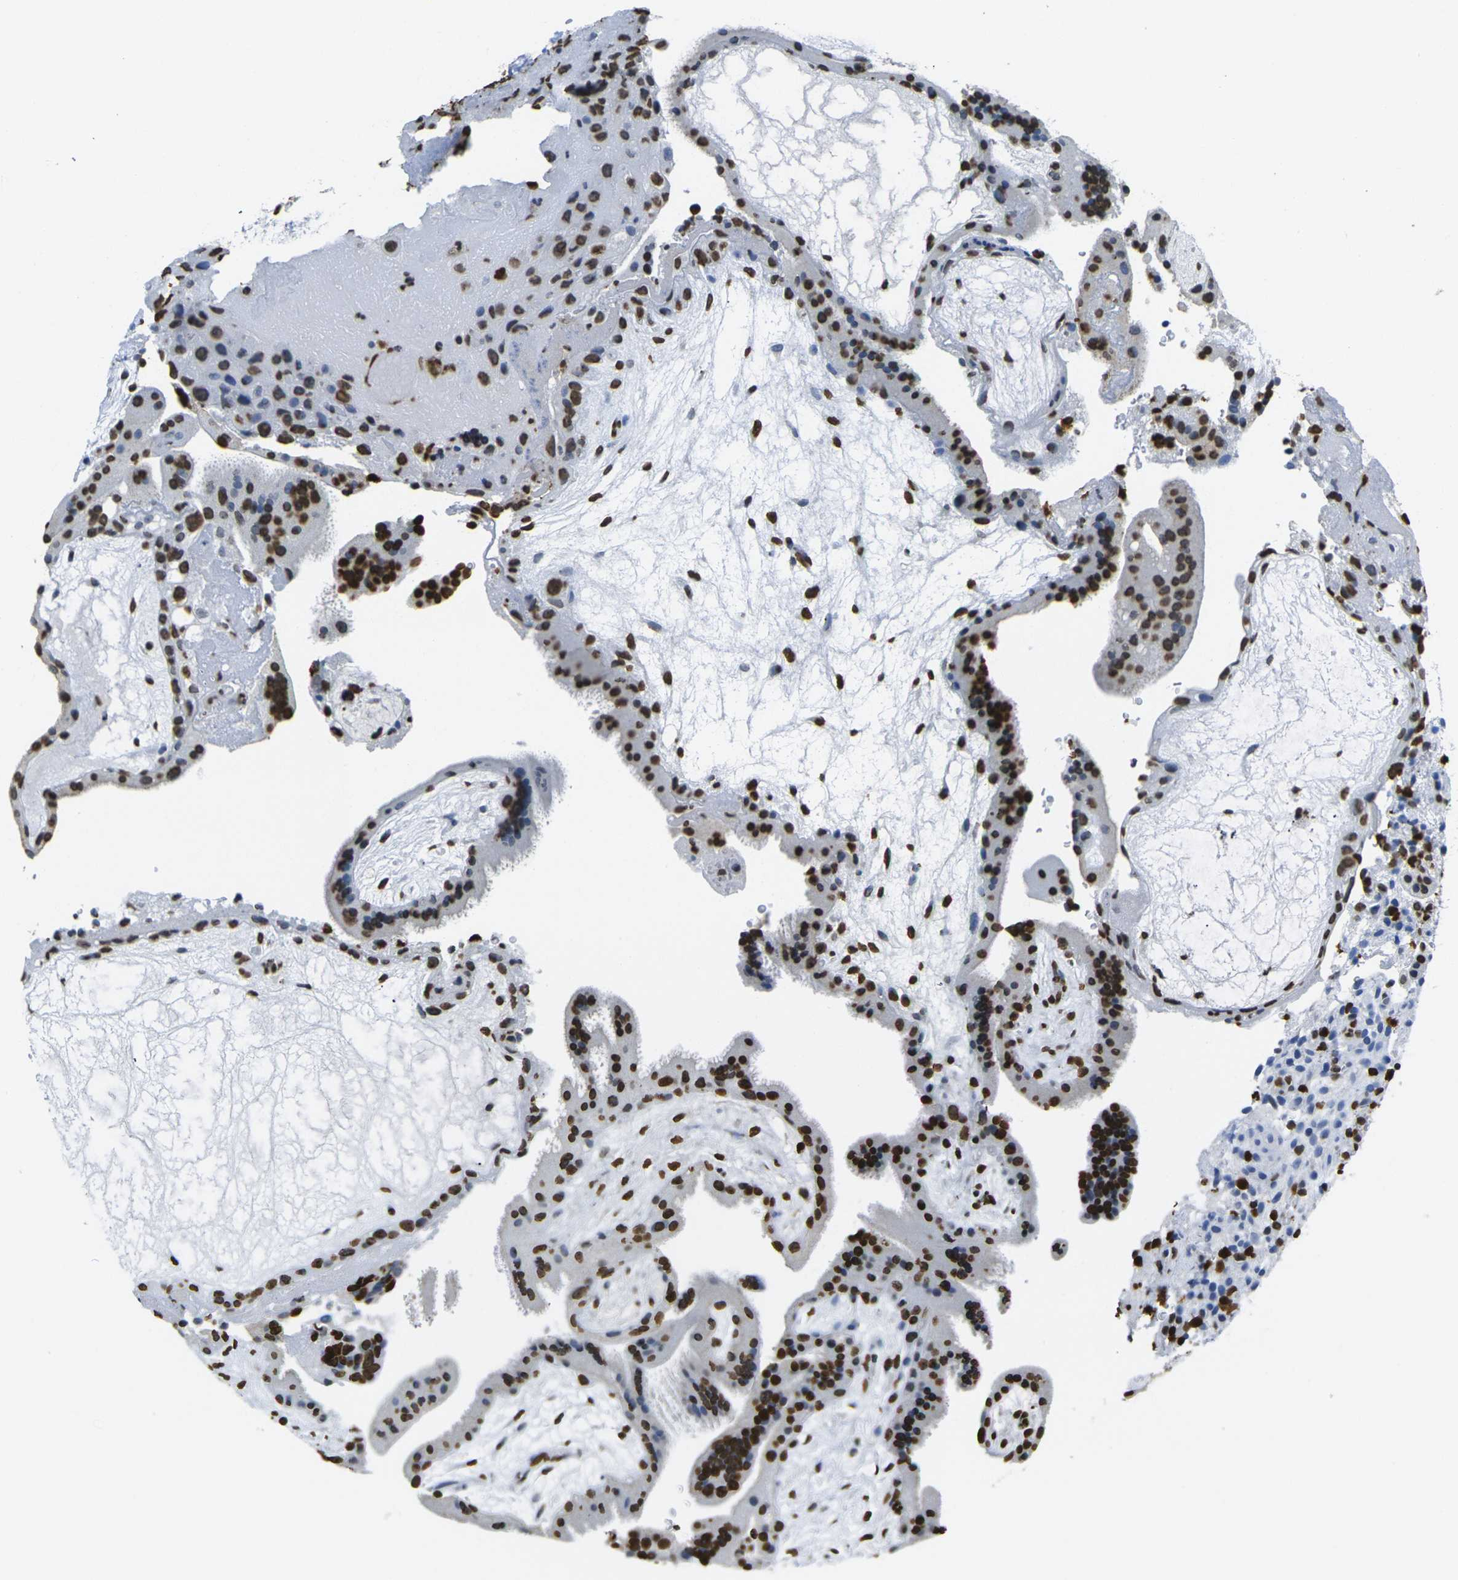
{"staining": {"intensity": "strong", "quantity": ">75%", "location": "nuclear"}, "tissue": "placenta", "cell_type": "Trophoblastic cells", "image_type": "normal", "snomed": [{"axis": "morphology", "description": "Normal tissue, NOS"}, {"axis": "topography", "description": "Placenta"}], "caption": "Brown immunohistochemical staining in normal human placenta demonstrates strong nuclear positivity in about >75% of trophoblastic cells. (DAB IHC, brown staining for protein, blue staining for nuclei).", "gene": "DRAXIN", "patient": {"sex": "female", "age": 19}}